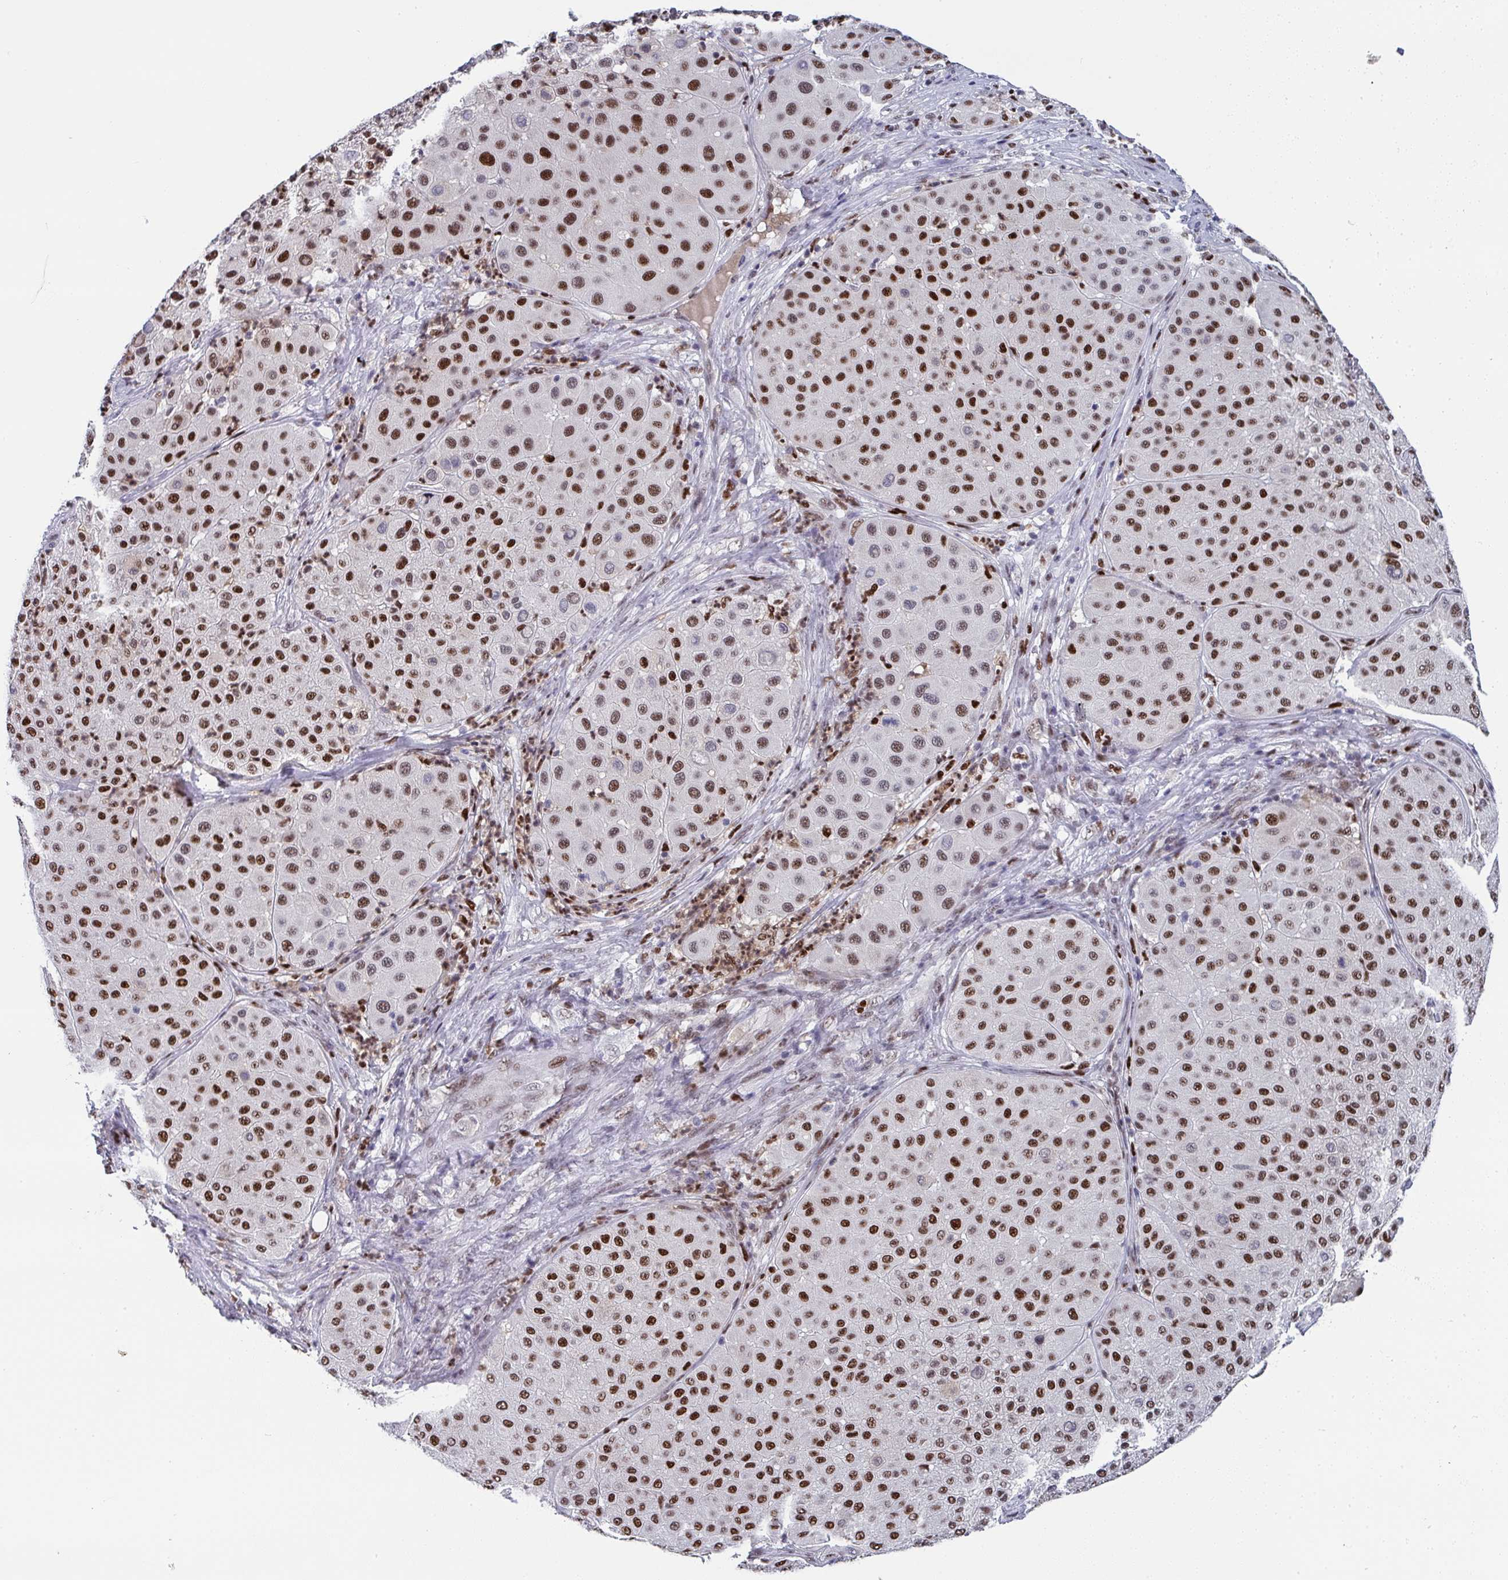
{"staining": {"intensity": "strong", "quantity": ">75%", "location": "nuclear"}, "tissue": "melanoma", "cell_type": "Tumor cells", "image_type": "cancer", "snomed": [{"axis": "morphology", "description": "Malignant melanoma, Metastatic site"}, {"axis": "topography", "description": "Smooth muscle"}], "caption": "Tumor cells show strong nuclear staining in about >75% of cells in melanoma.", "gene": "JDP2", "patient": {"sex": "male", "age": 41}}